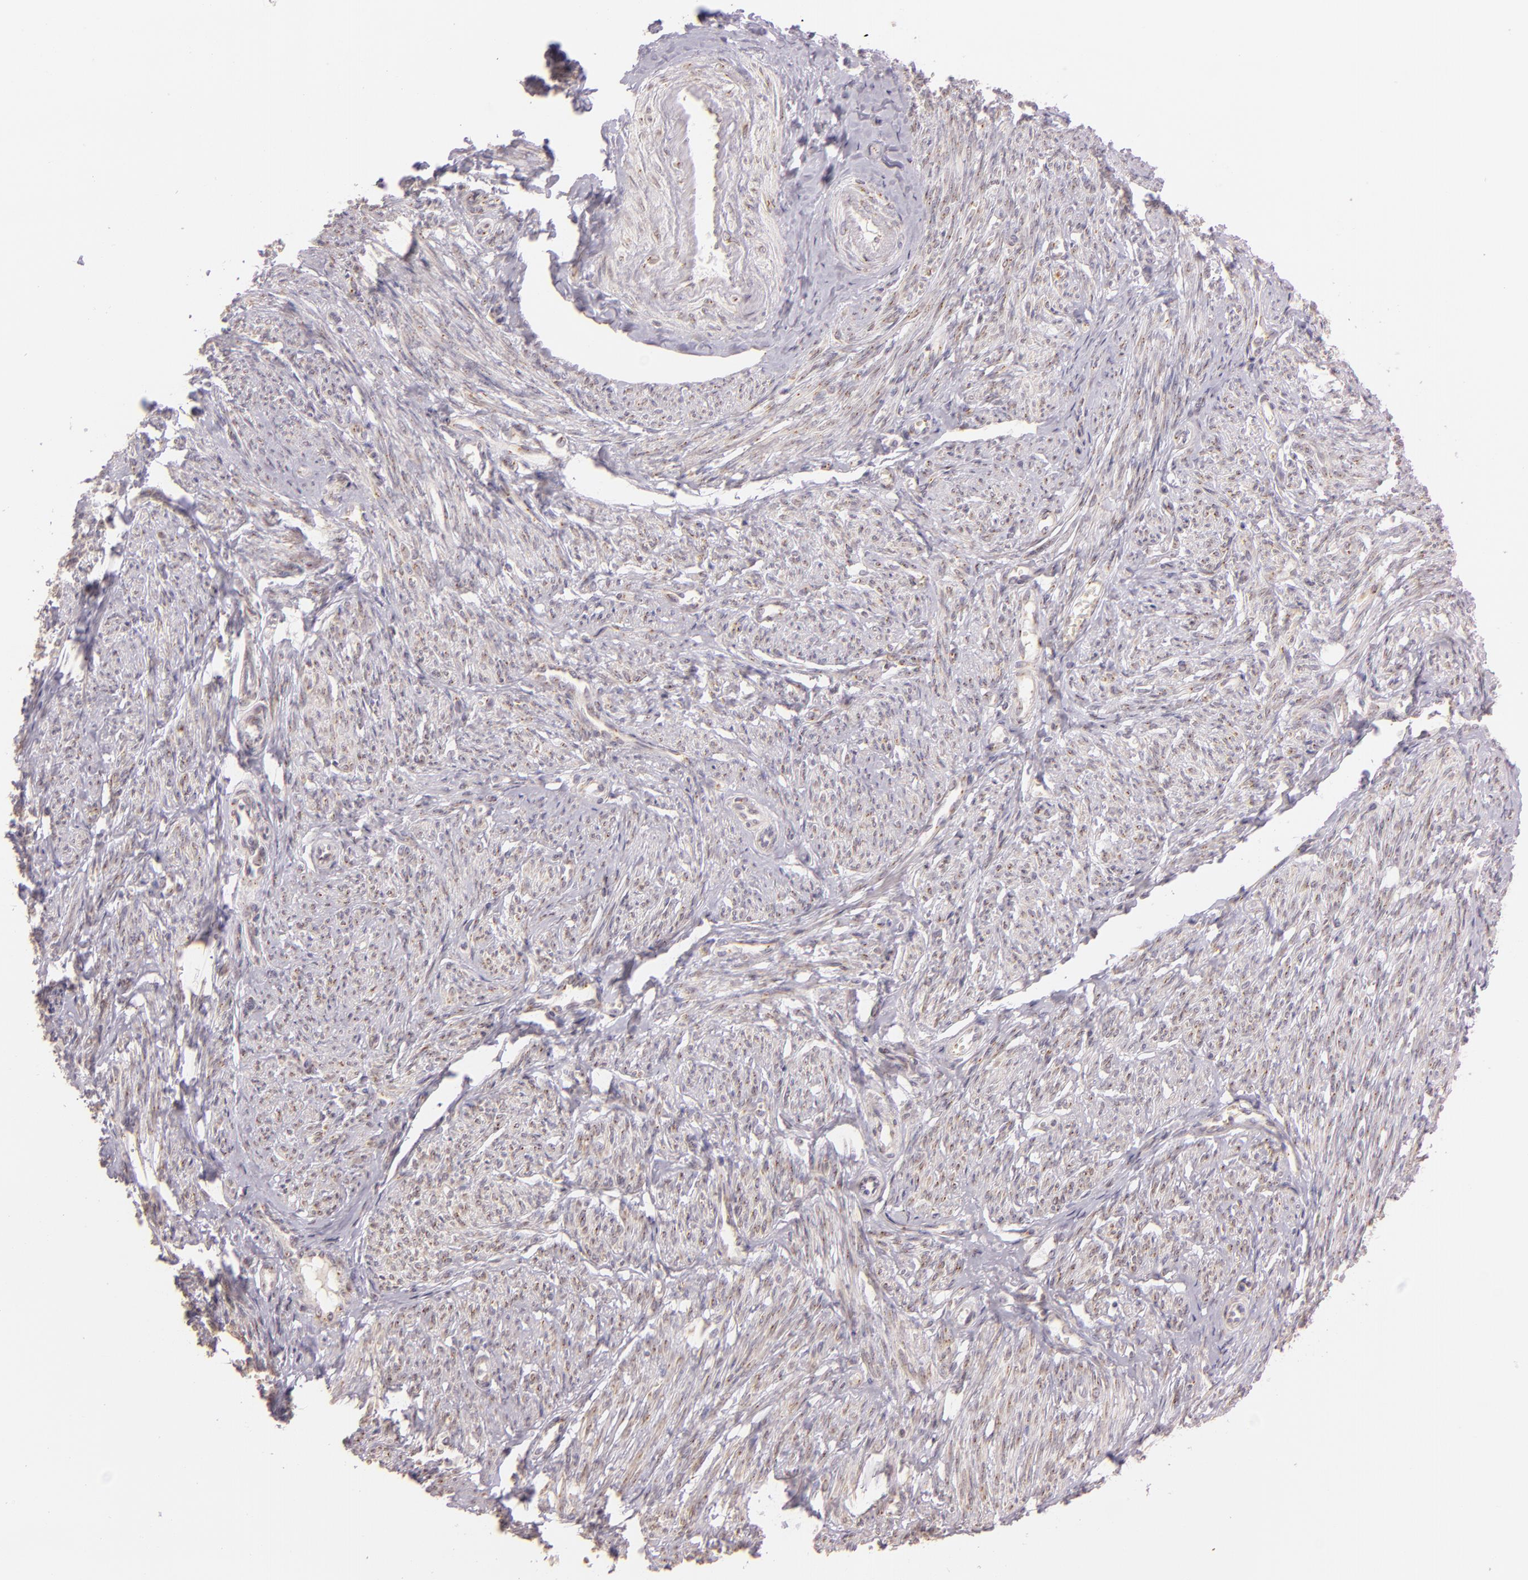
{"staining": {"intensity": "weak", "quantity": "25%-75%", "location": "cytoplasmic/membranous"}, "tissue": "smooth muscle", "cell_type": "Smooth muscle cells", "image_type": "normal", "snomed": [{"axis": "morphology", "description": "Normal tissue, NOS"}, {"axis": "topography", "description": "Smooth muscle"}, {"axis": "topography", "description": "Cervix"}], "caption": "Smooth muscle stained with DAB IHC exhibits low levels of weak cytoplasmic/membranous positivity in approximately 25%-75% of smooth muscle cells. (IHC, brightfield microscopy, high magnification).", "gene": "LGMN", "patient": {"sex": "female", "age": 70}}